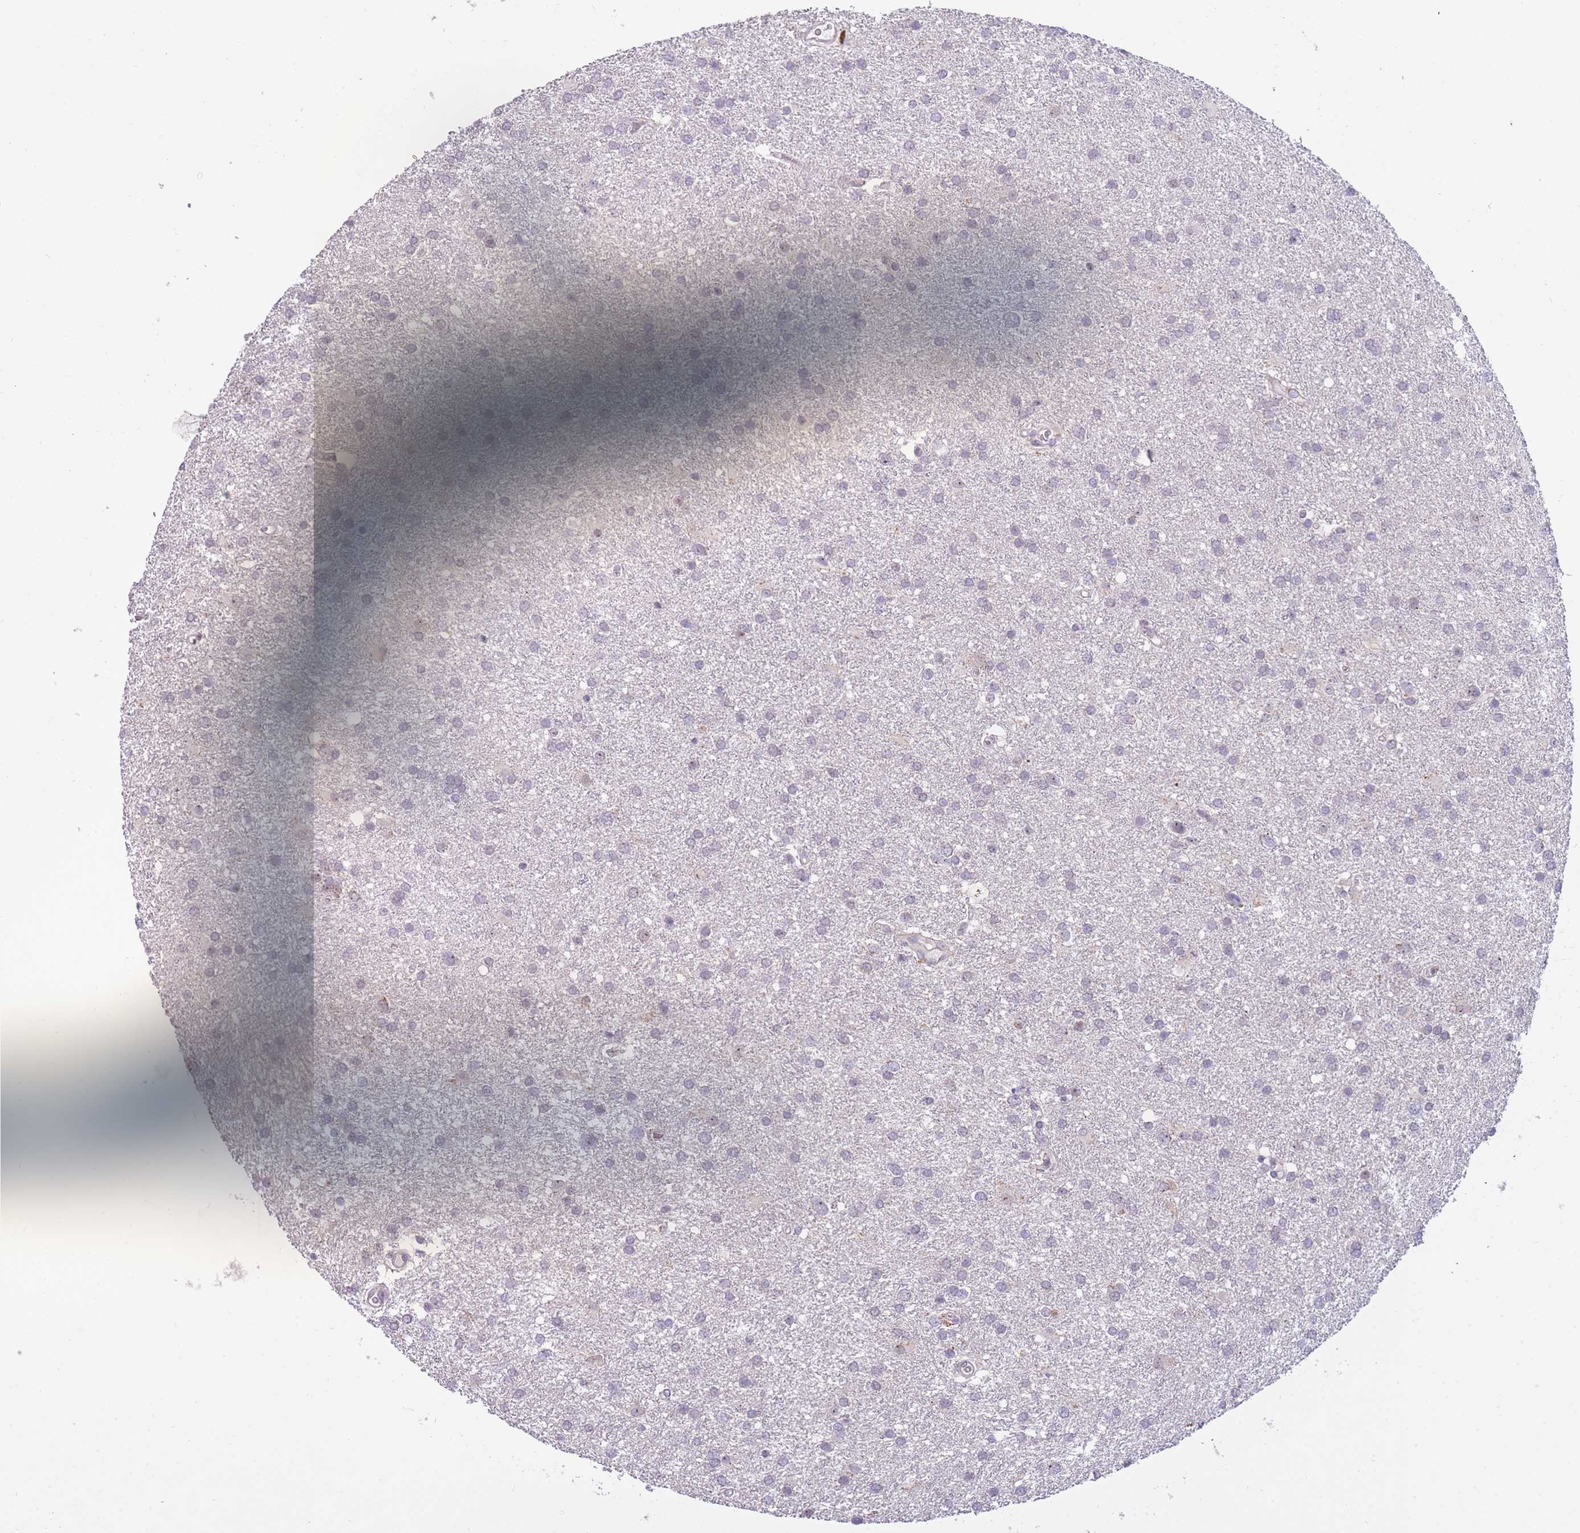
{"staining": {"intensity": "negative", "quantity": "none", "location": "none"}, "tissue": "glioma", "cell_type": "Tumor cells", "image_type": "cancer", "snomed": [{"axis": "morphology", "description": "Glioma, malignant, Low grade"}, {"axis": "topography", "description": "Brain"}], "caption": "High power microscopy image of an immunohistochemistry (IHC) photomicrograph of glioma, revealing no significant staining in tumor cells.", "gene": "MCIDAS", "patient": {"sex": "female", "age": 32}}